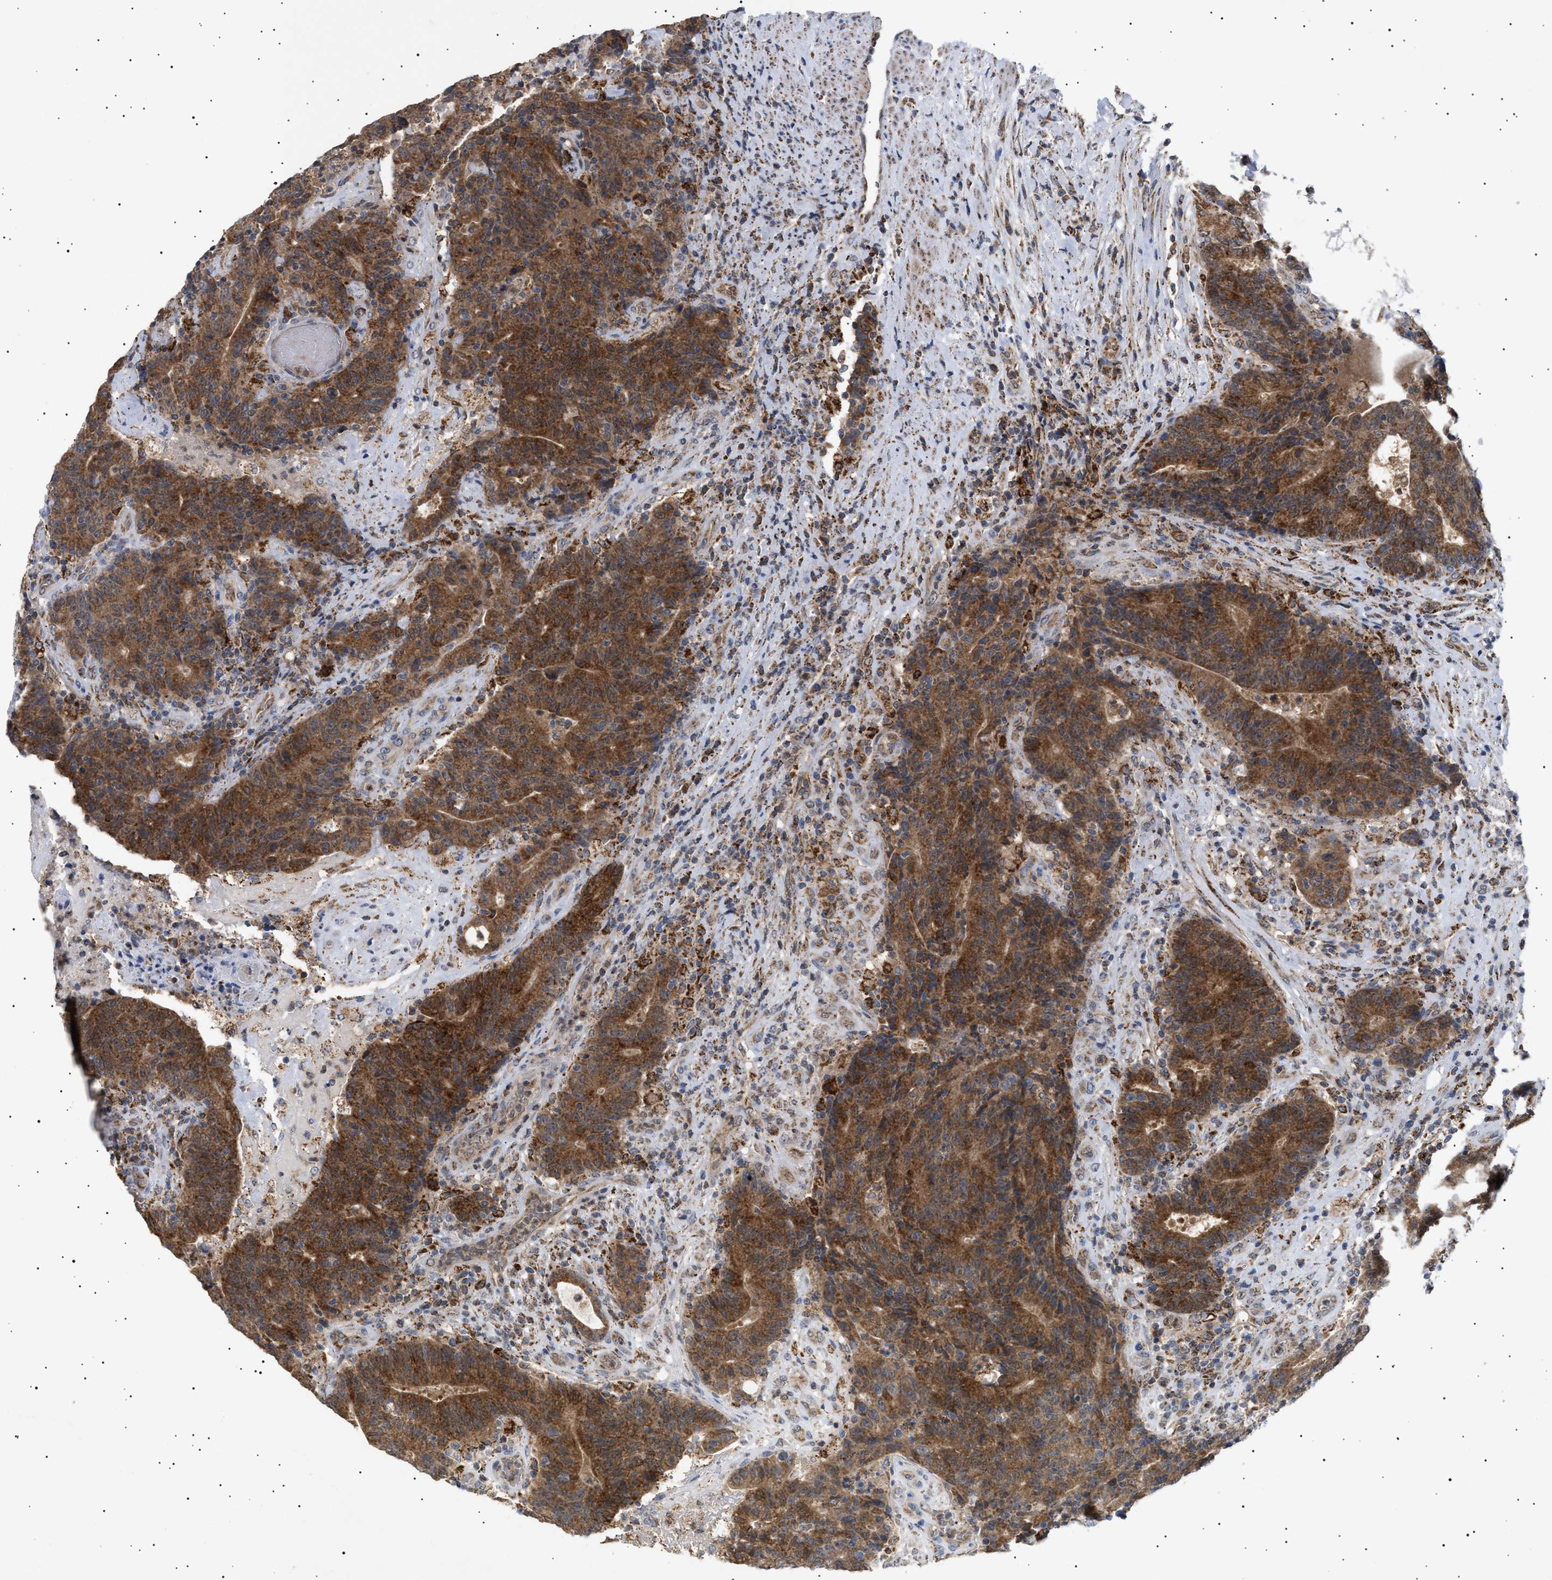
{"staining": {"intensity": "moderate", "quantity": ">75%", "location": "cytoplasmic/membranous"}, "tissue": "colorectal cancer", "cell_type": "Tumor cells", "image_type": "cancer", "snomed": [{"axis": "morphology", "description": "Normal tissue, NOS"}, {"axis": "morphology", "description": "Adenocarcinoma, NOS"}, {"axis": "topography", "description": "Colon"}], "caption": "Immunohistochemistry (IHC) micrograph of neoplastic tissue: colorectal cancer stained using IHC demonstrates medium levels of moderate protein expression localized specifically in the cytoplasmic/membranous of tumor cells, appearing as a cytoplasmic/membranous brown color.", "gene": "SIRT5", "patient": {"sex": "female", "age": 75}}